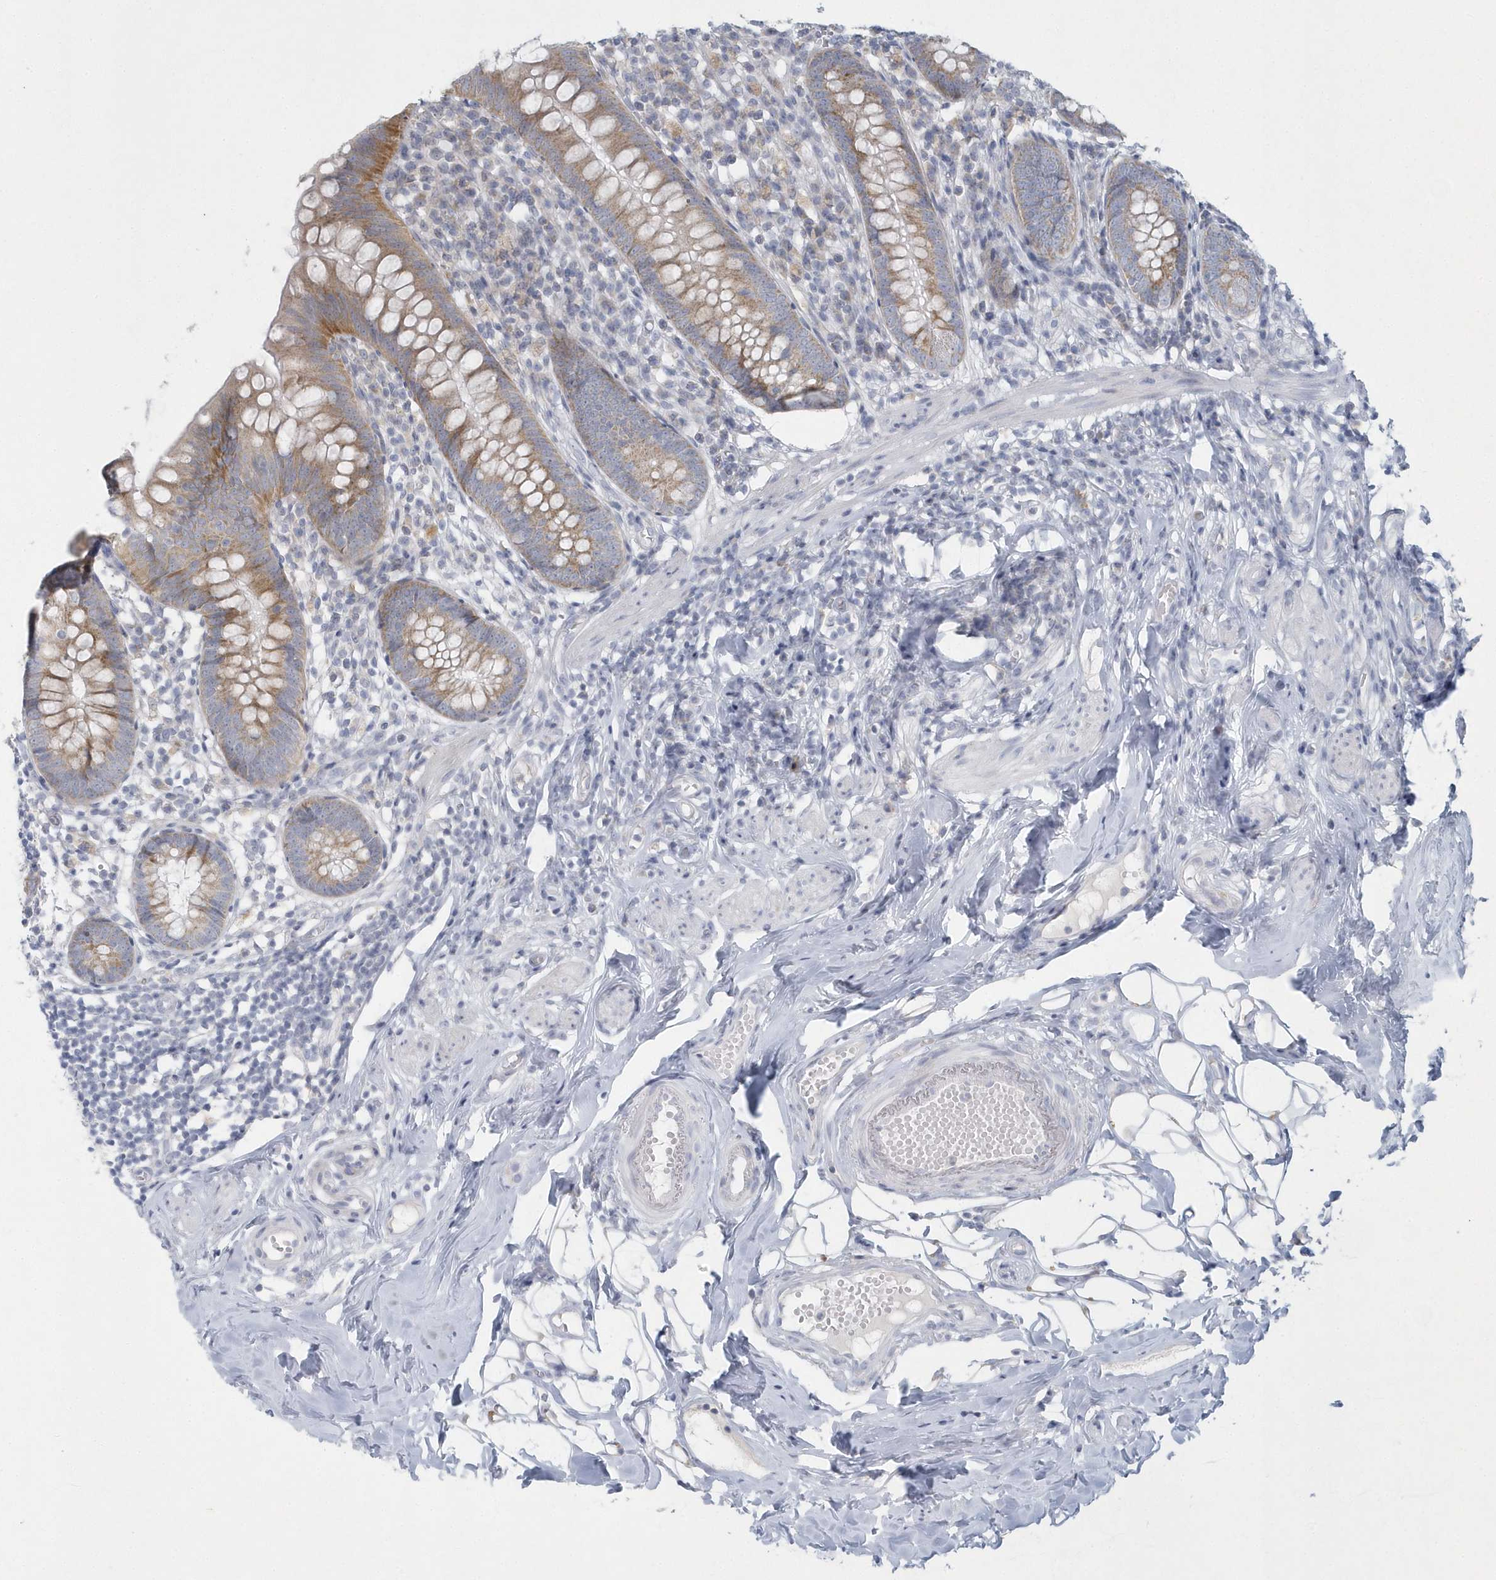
{"staining": {"intensity": "moderate", "quantity": ">75%", "location": "cytoplasmic/membranous"}, "tissue": "appendix", "cell_type": "Glandular cells", "image_type": "normal", "snomed": [{"axis": "morphology", "description": "Normal tissue, NOS"}, {"axis": "topography", "description": "Appendix"}], "caption": "DAB immunohistochemical staining of normal appendix exhibits moderate cytoplasmic/membranous protein expression in about >75% of glandular cells.", "gene": "NIPAL1", "patient": {"sex": "female", "age": 62}}